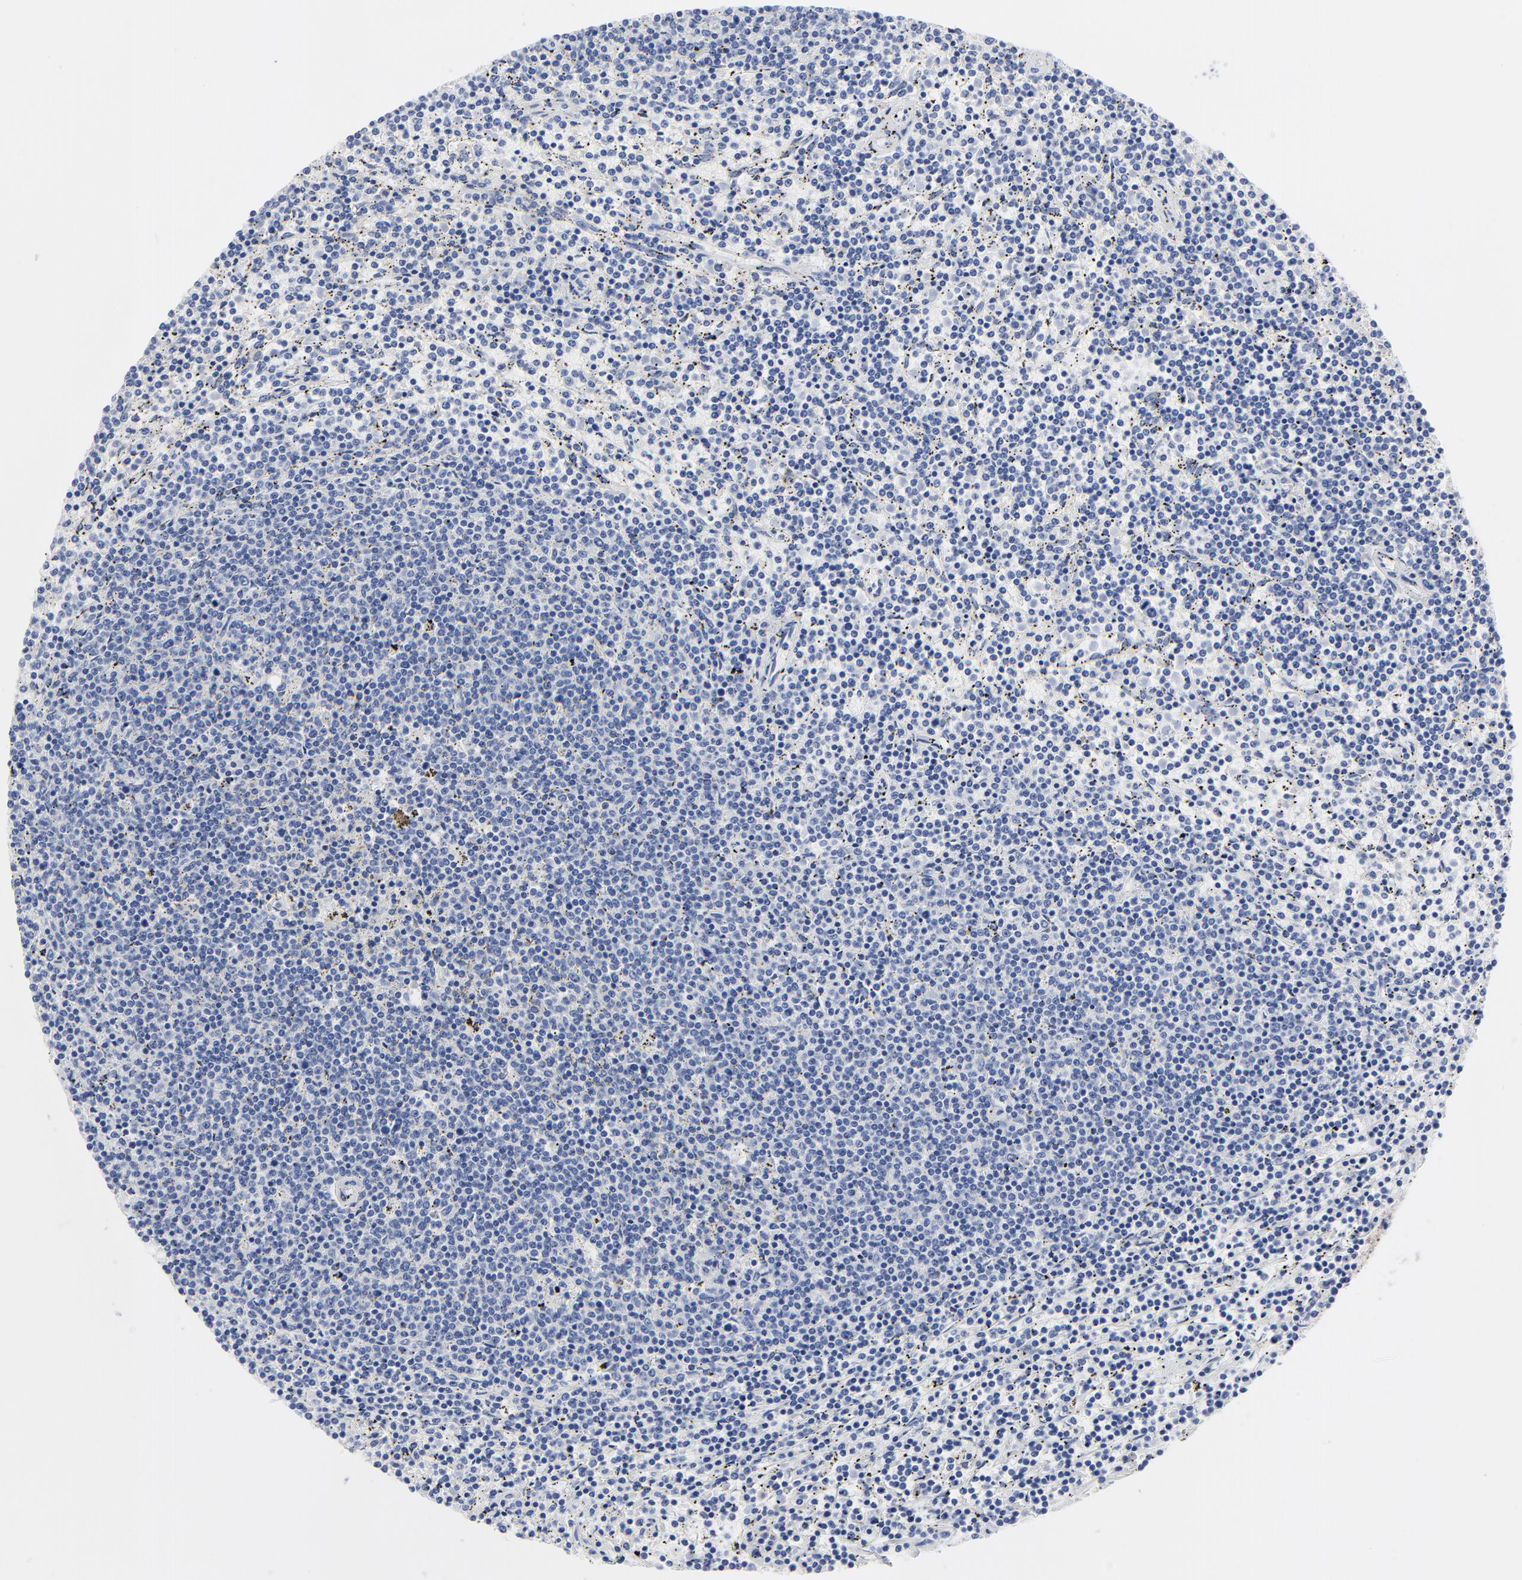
{"staining": {"intensity": "negative", "quantity": "none", "location": "none"}, "tissue": "lymphoma", "cell_type": "Tumor cells", "image_type": "cancer", "snomed": [{"axis": "morphology", "description": "Malignant lymphoma, non-Hodgkin's type, Low grade"}, {"axis": "topography", "description": "Spleen"}], "caption": "Tumor cells show no significant positivity in low-grade malignant lymphoma, non-Hodgkin's type. (DAB IHC visualized using brightfield microscopy, high magnification).", "gene": "STAT2", "patient": {"sex": "female", "age": 50}}